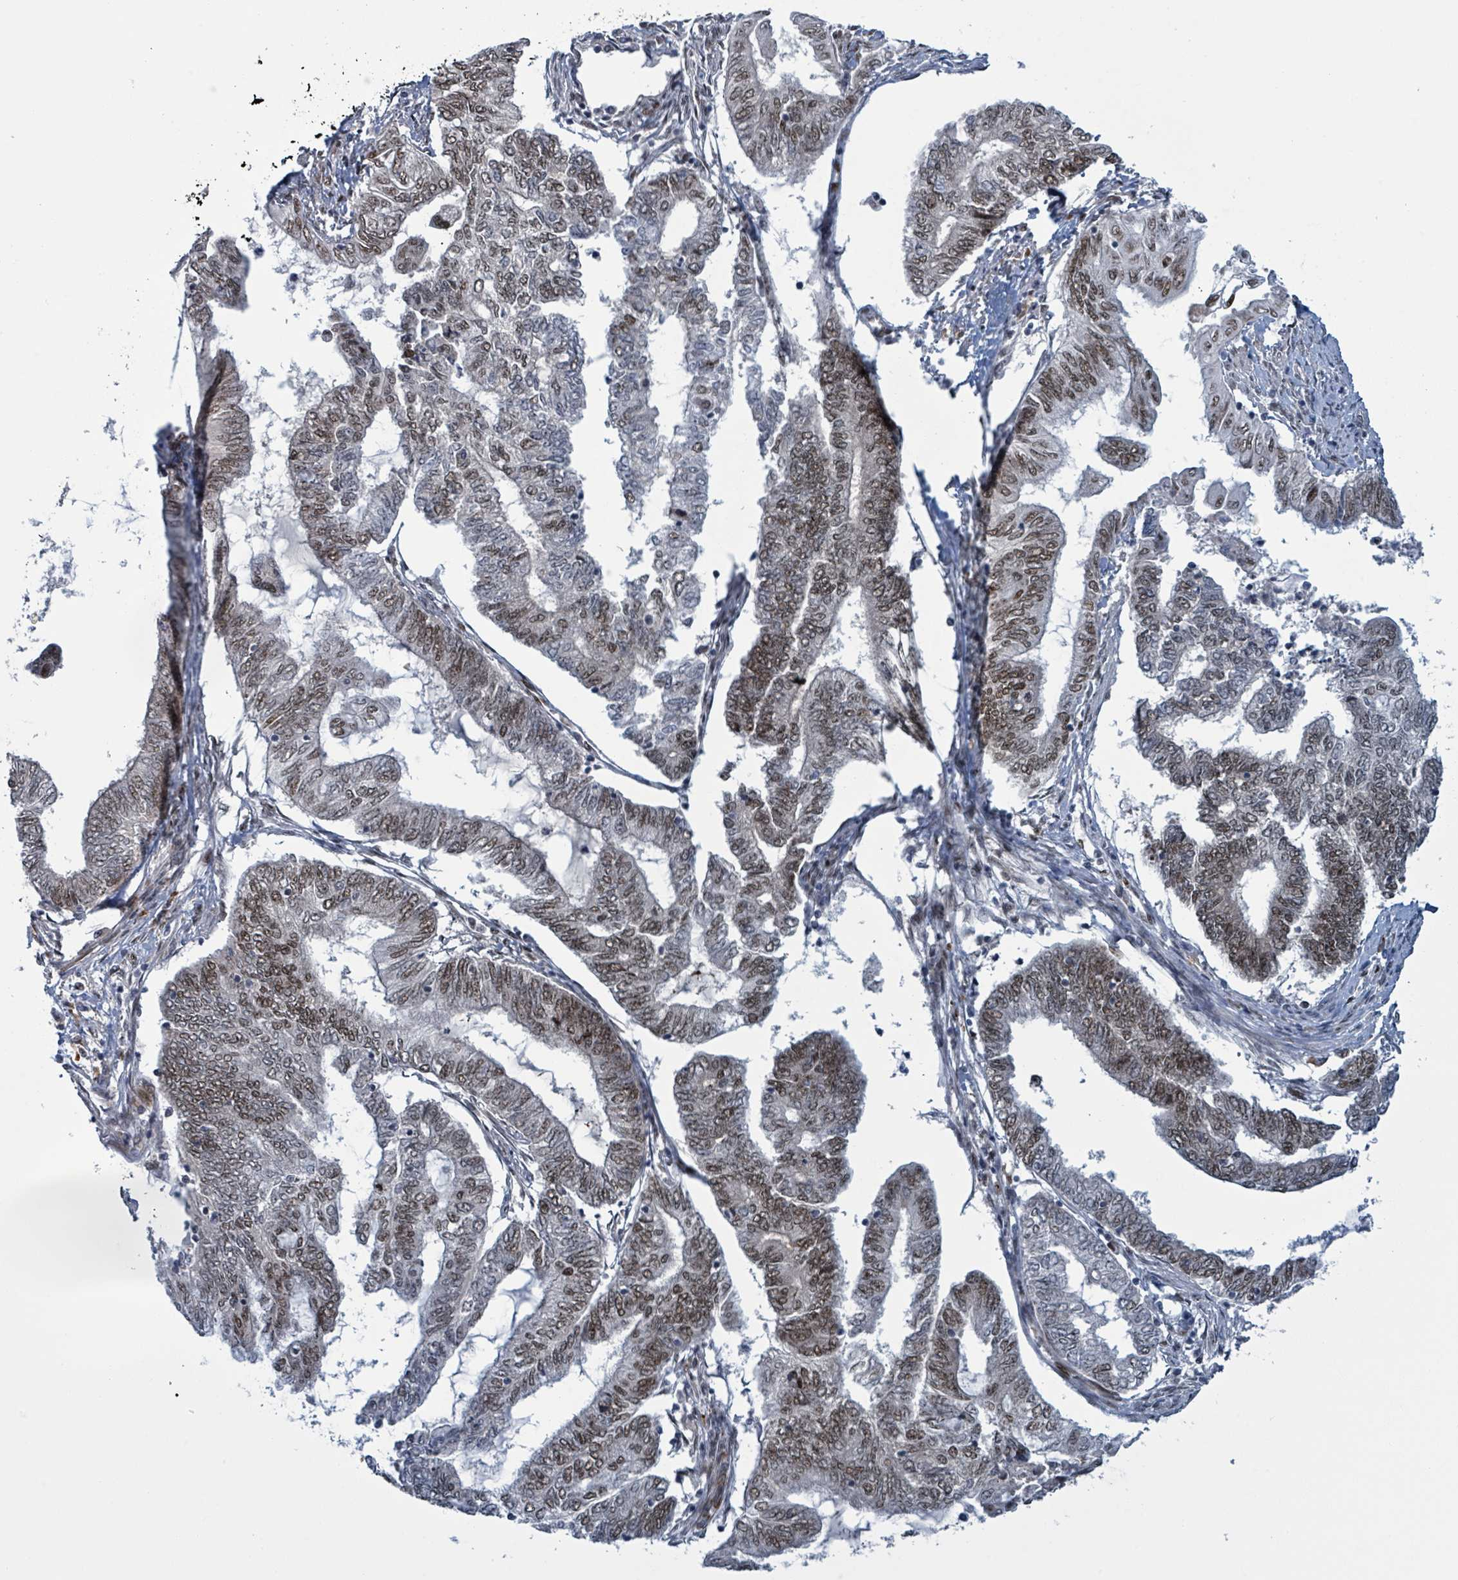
{"staining": {"intensity": "moderate", "quantity": "25%-75%", "location": "nuclear"}, "tissue": "endometrial cancer", "cell_type": "Tumor cells", "image_type": "cancer", "snomed": [{"axis": "morphology", "description": "Adenocarcinoma, NOS"}, {"axis": "topography", "description": "Uterus"}, {"axis": "topography", "description": "Endometrium"}], "caption": "IHC image of endometrial cancer (adenocarcinoma) stained for a protein (brown), which demonstrates medium levels of moderate nuclear expression in about 25%-75% of tumor cells.", "gene": "KLF3", "patient": {"sex": "female", "age": 70}}